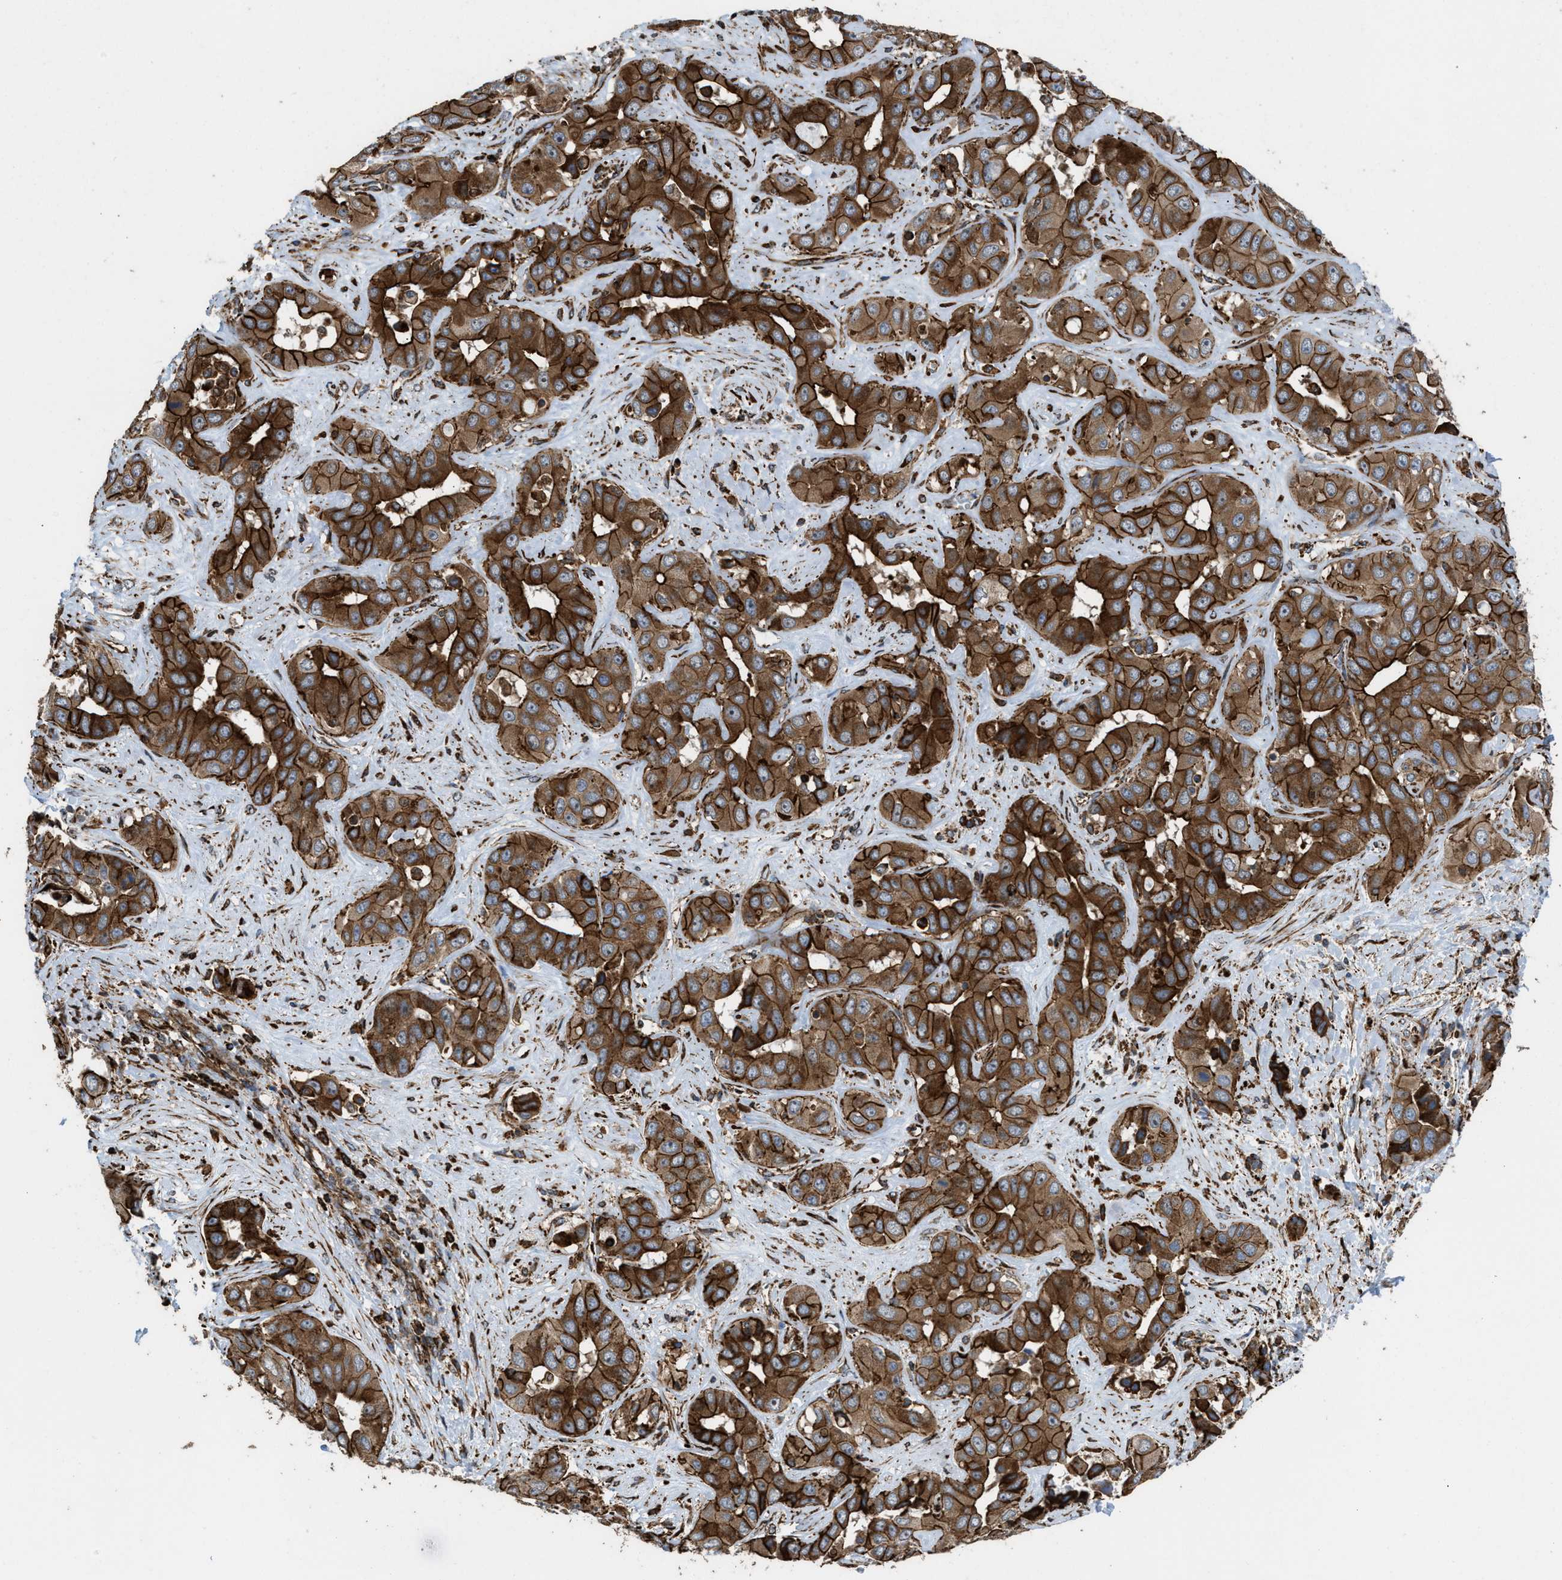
{"staining": {"intensity": "strong", "quantity": ">75%", "location": "cytoplasmic/membranous"}, "tissue": "liver cancer", "cell_type": "Tumor cells", "image_type": "cancer", "snomed": [{"axis": "morphology", "description": "Cholangiocarcinoma"}, {"axis": "topography", "description": "Liver"}], "caption": "Brown immunohistochemical staining in human liver cholangiocarcinoma displays strong cytoplasmic/membranous expression in approximately >75% of tumor cells. The staining was performed using DAB, with brown indicating positive protein expression. Nuclei are stained blue with hematoxylin.", "gene": "EGLN1", "patient": {"sex": "female", "age": 52}}